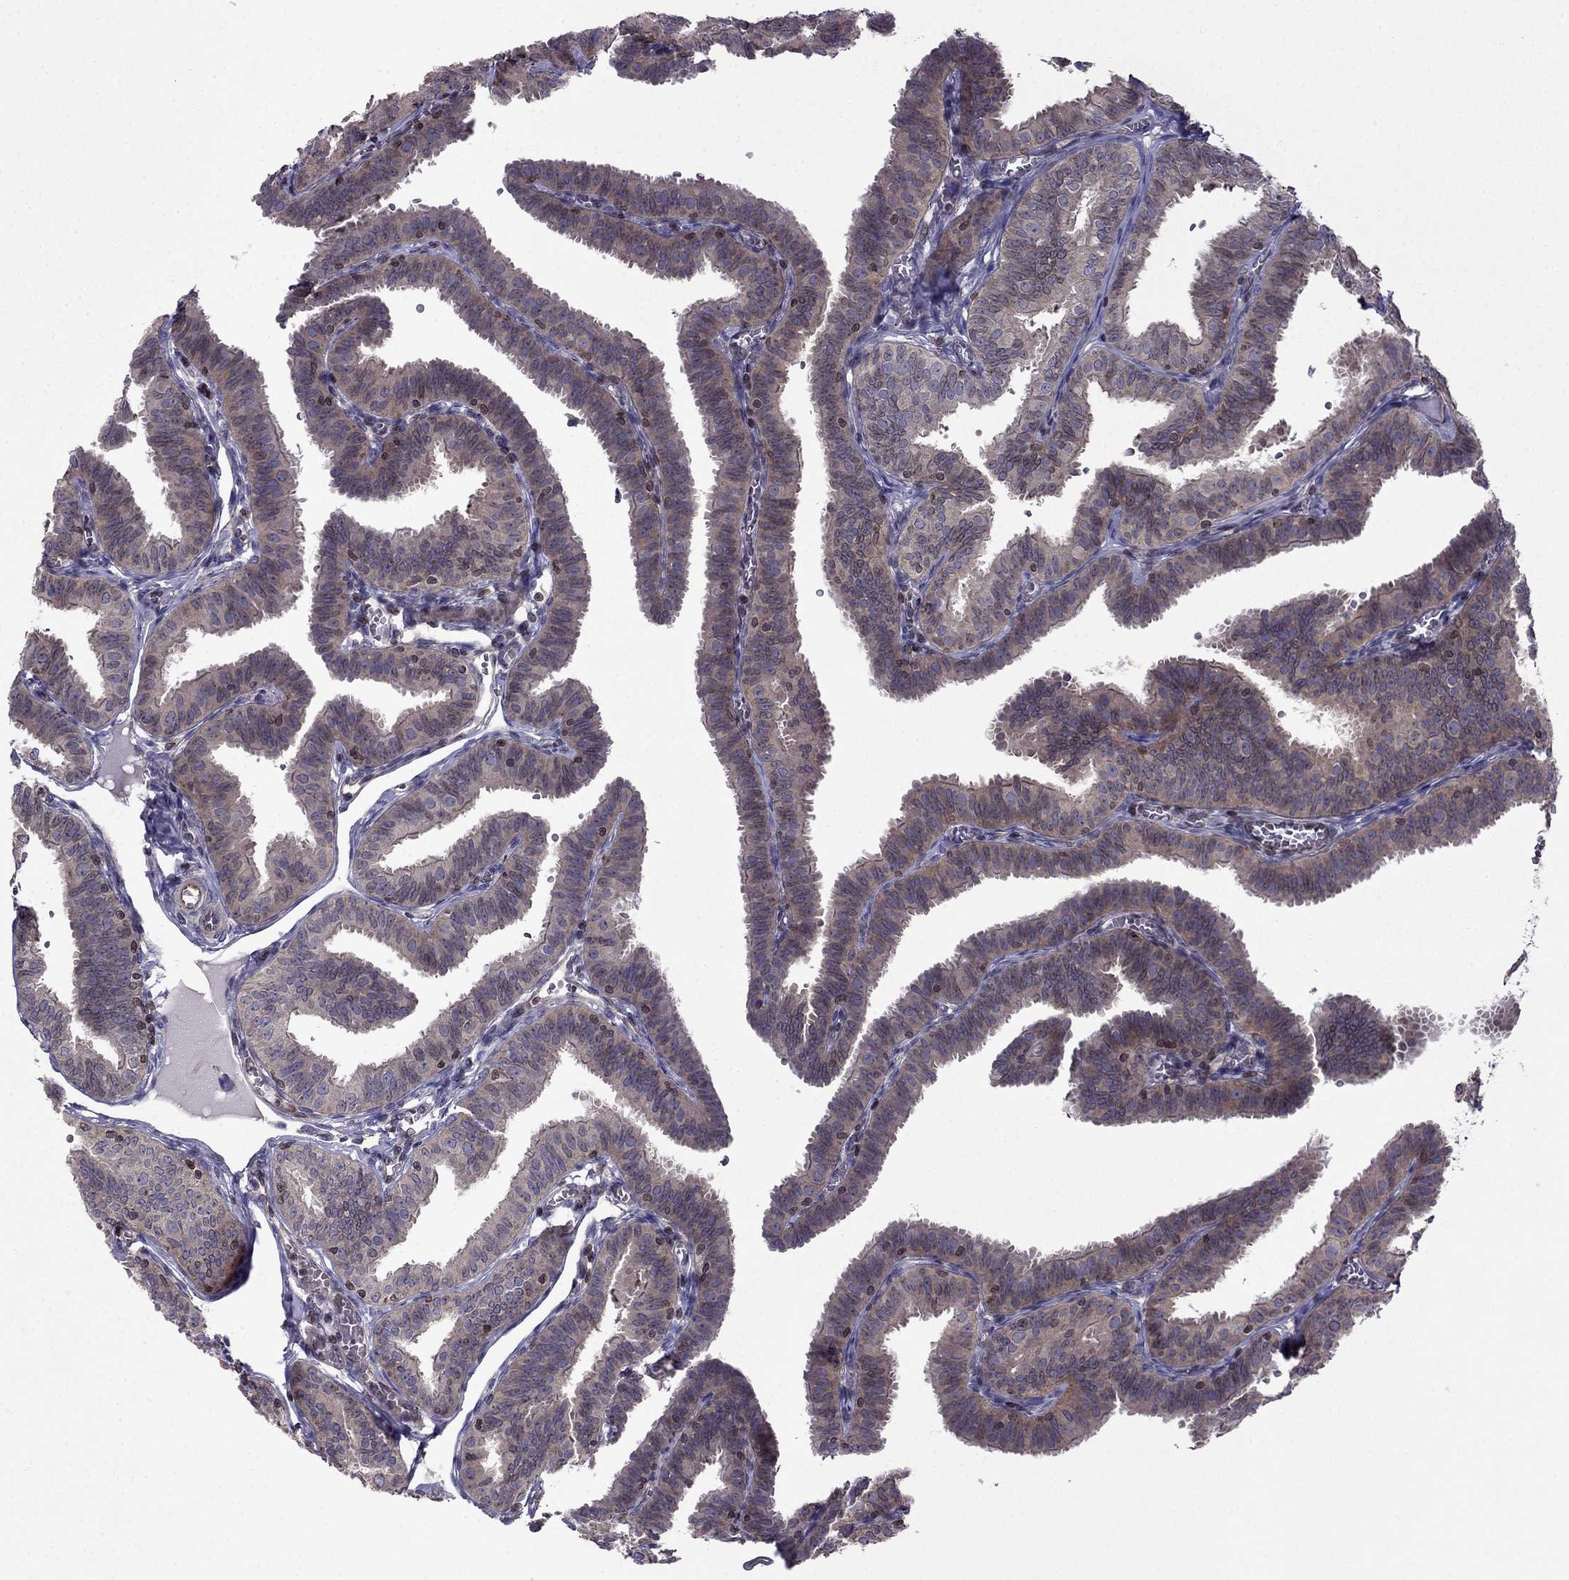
{"staining": {"intensity": "weak", "quantity": ">75%", "location": "cytoplasmic/membranous"}, "tissue": "fallopian tube", "cell_type": "Glandular cells", "image_type": "normal", "snomed": [{"axis": "morphology", "description": "Normal tissue, NOS"}, {"axis": "topography", "description": "Fallopian tube"}], "caption": "Benign fallopian tube reveals weak cytoplasmic/membranous expression in about >75% of glandular cells (Stains: DAB (3,3'-diaminobenzidine) in brown, nuclei in blue, Microscopy: brightfield microscopy at high magnification)..", "gene": "CDC42BPA", "patient": {"sex": "female", "age": 25}}